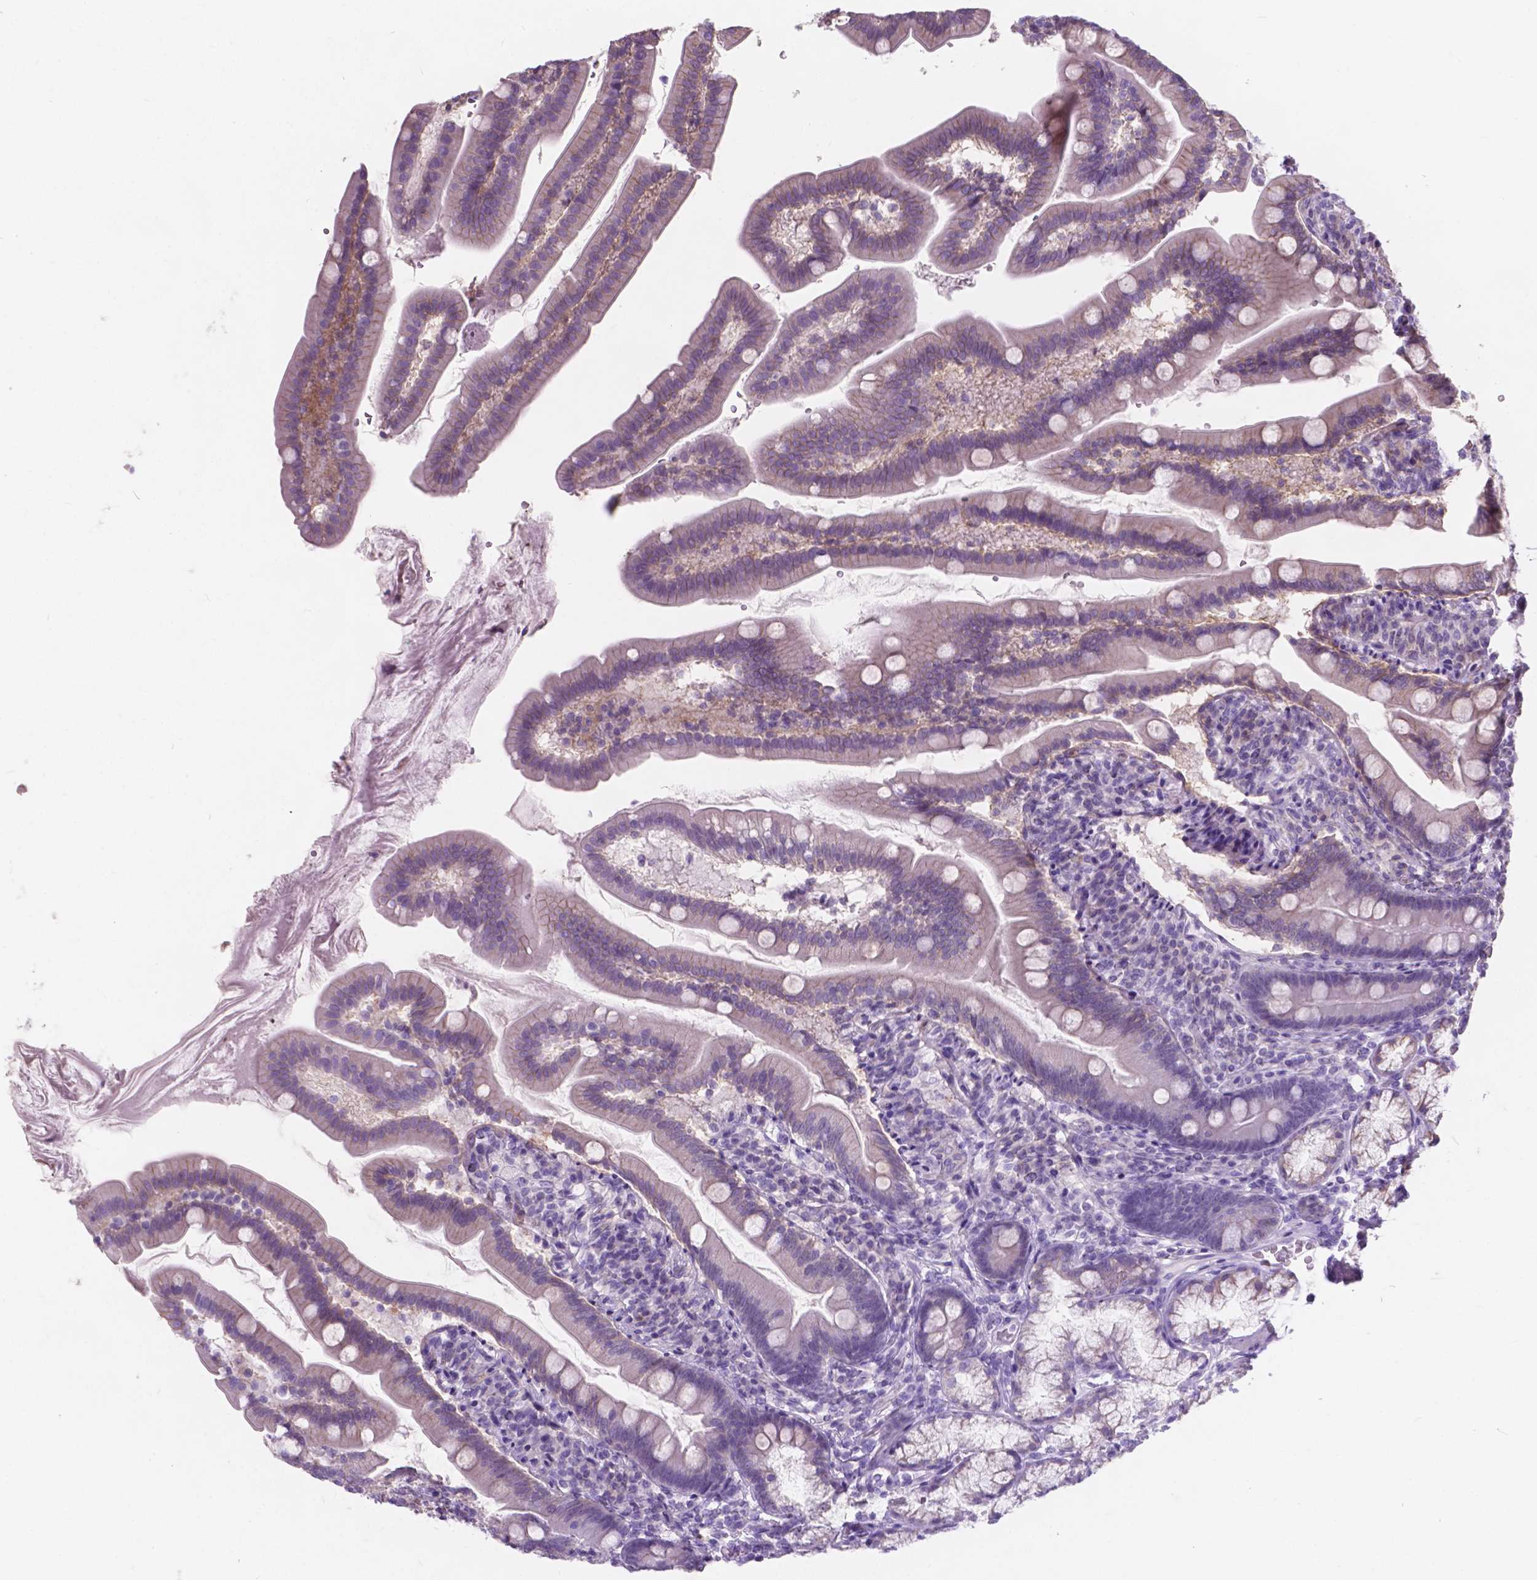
{"staining": {"intensity": "negative", "quantity": "none", "location": "none"}, "tissue": "duodenum", "cell_type": "Glandular cells", "image_type": "normal", "snomed": [{"axis": "morphology", "description": "Normal tissue, NOS"}, {"axis": "topography", "description": "Duodenum"}], "caption": "The micrograph demonstrates no significant expression in glandular cells of duodenum.", "gene": "KIAA0040", "patient": {"sex": "female", "age": 67}}